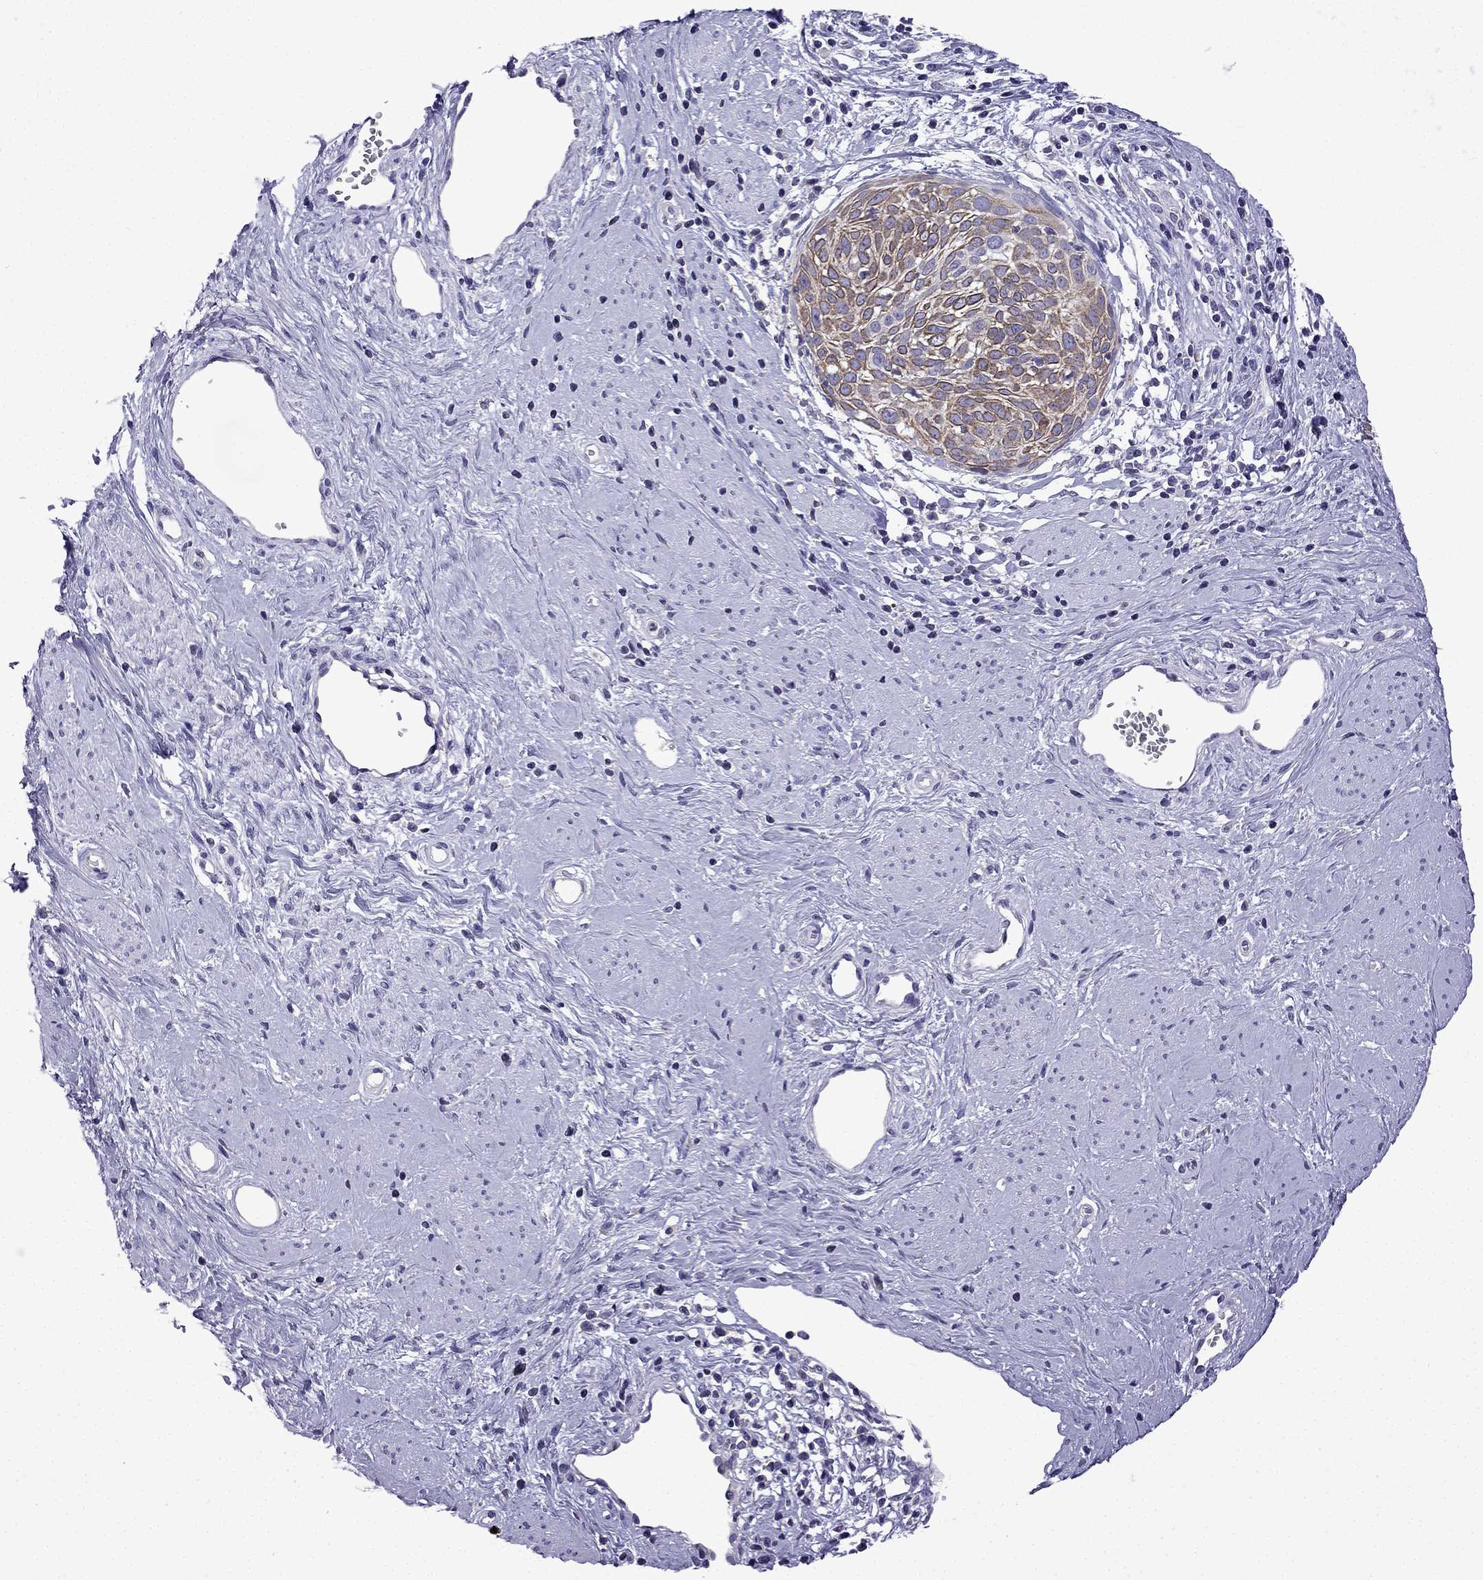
{"staining": {"intensity": "weak", "quantity": "<25%", "location": "cytoplasmic/membranous"}, "tissue": "cervical cancer", "cell_type": "Tumor cells", "image_type": "cancer", "snomed": [{"axis": "morphology", "description": "Squamous cell carcinoma, NOS"}, {"axis": "topography", "description": "Cervix"}], "caption": "Immunohistochemical staining of human cervical cancer (squamous cell carcinoma) reveals no significant positivity in tumor cells.", "gene": "TTN", "patient": {"sex": "female", "age": 39}}